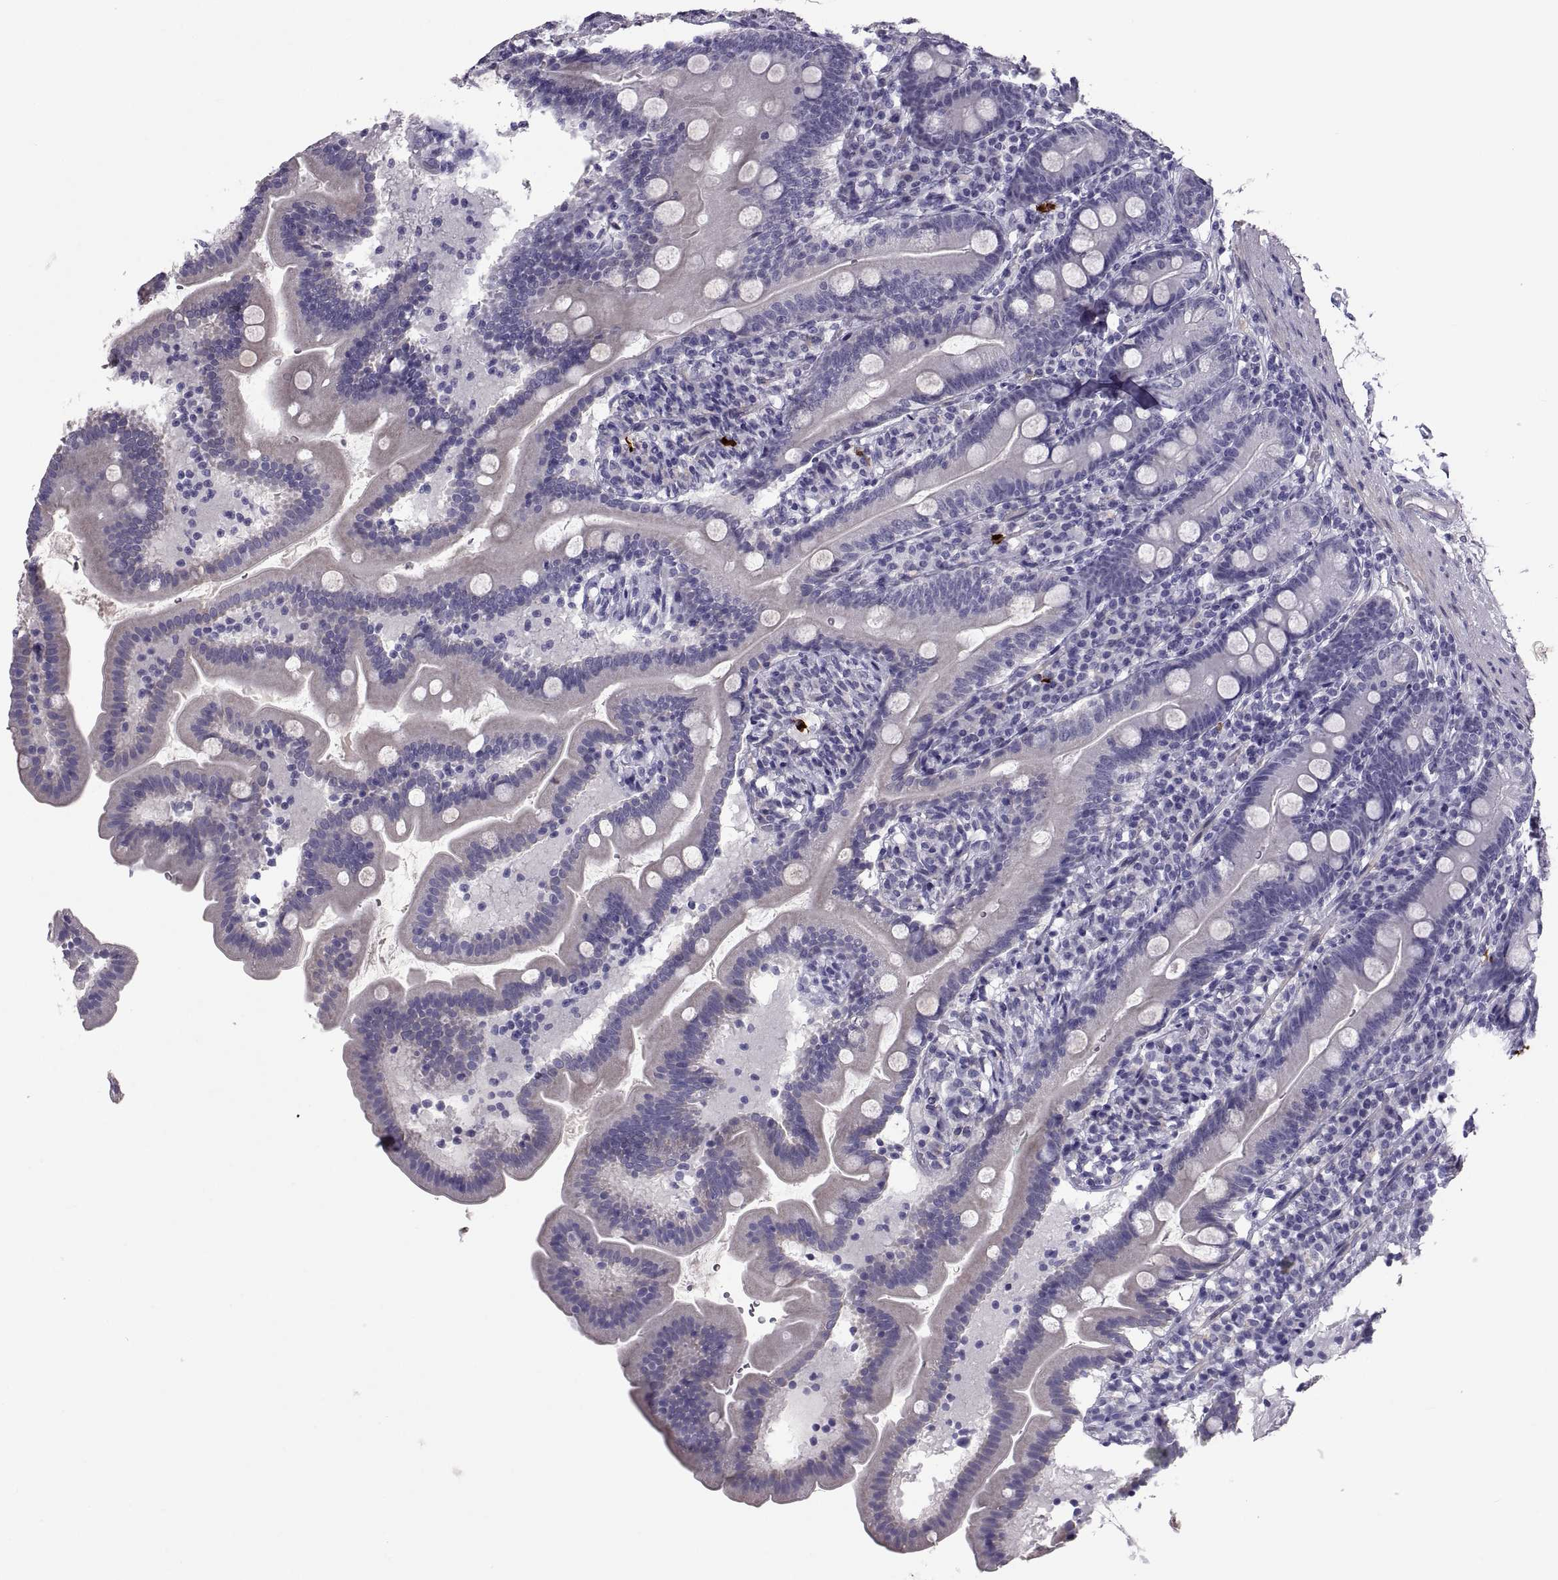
{"staining": {"intensity": "negative", "quantity": "none", "location": "none"}, "tissue": "duodenum", "cell_type": "Glandular cells", "image_type": "normal", "snomed": [{"axis": "morphology", "description": "Normal tissue, NOS"}, {"axis": "topography", "description": "Duodenum"}], "caption": "Human duodenum stained for a protein using IHC shows no positivity in glandular cells.", "gene": "IGSF1", "patient": {"sex": "female", "age": 67}}